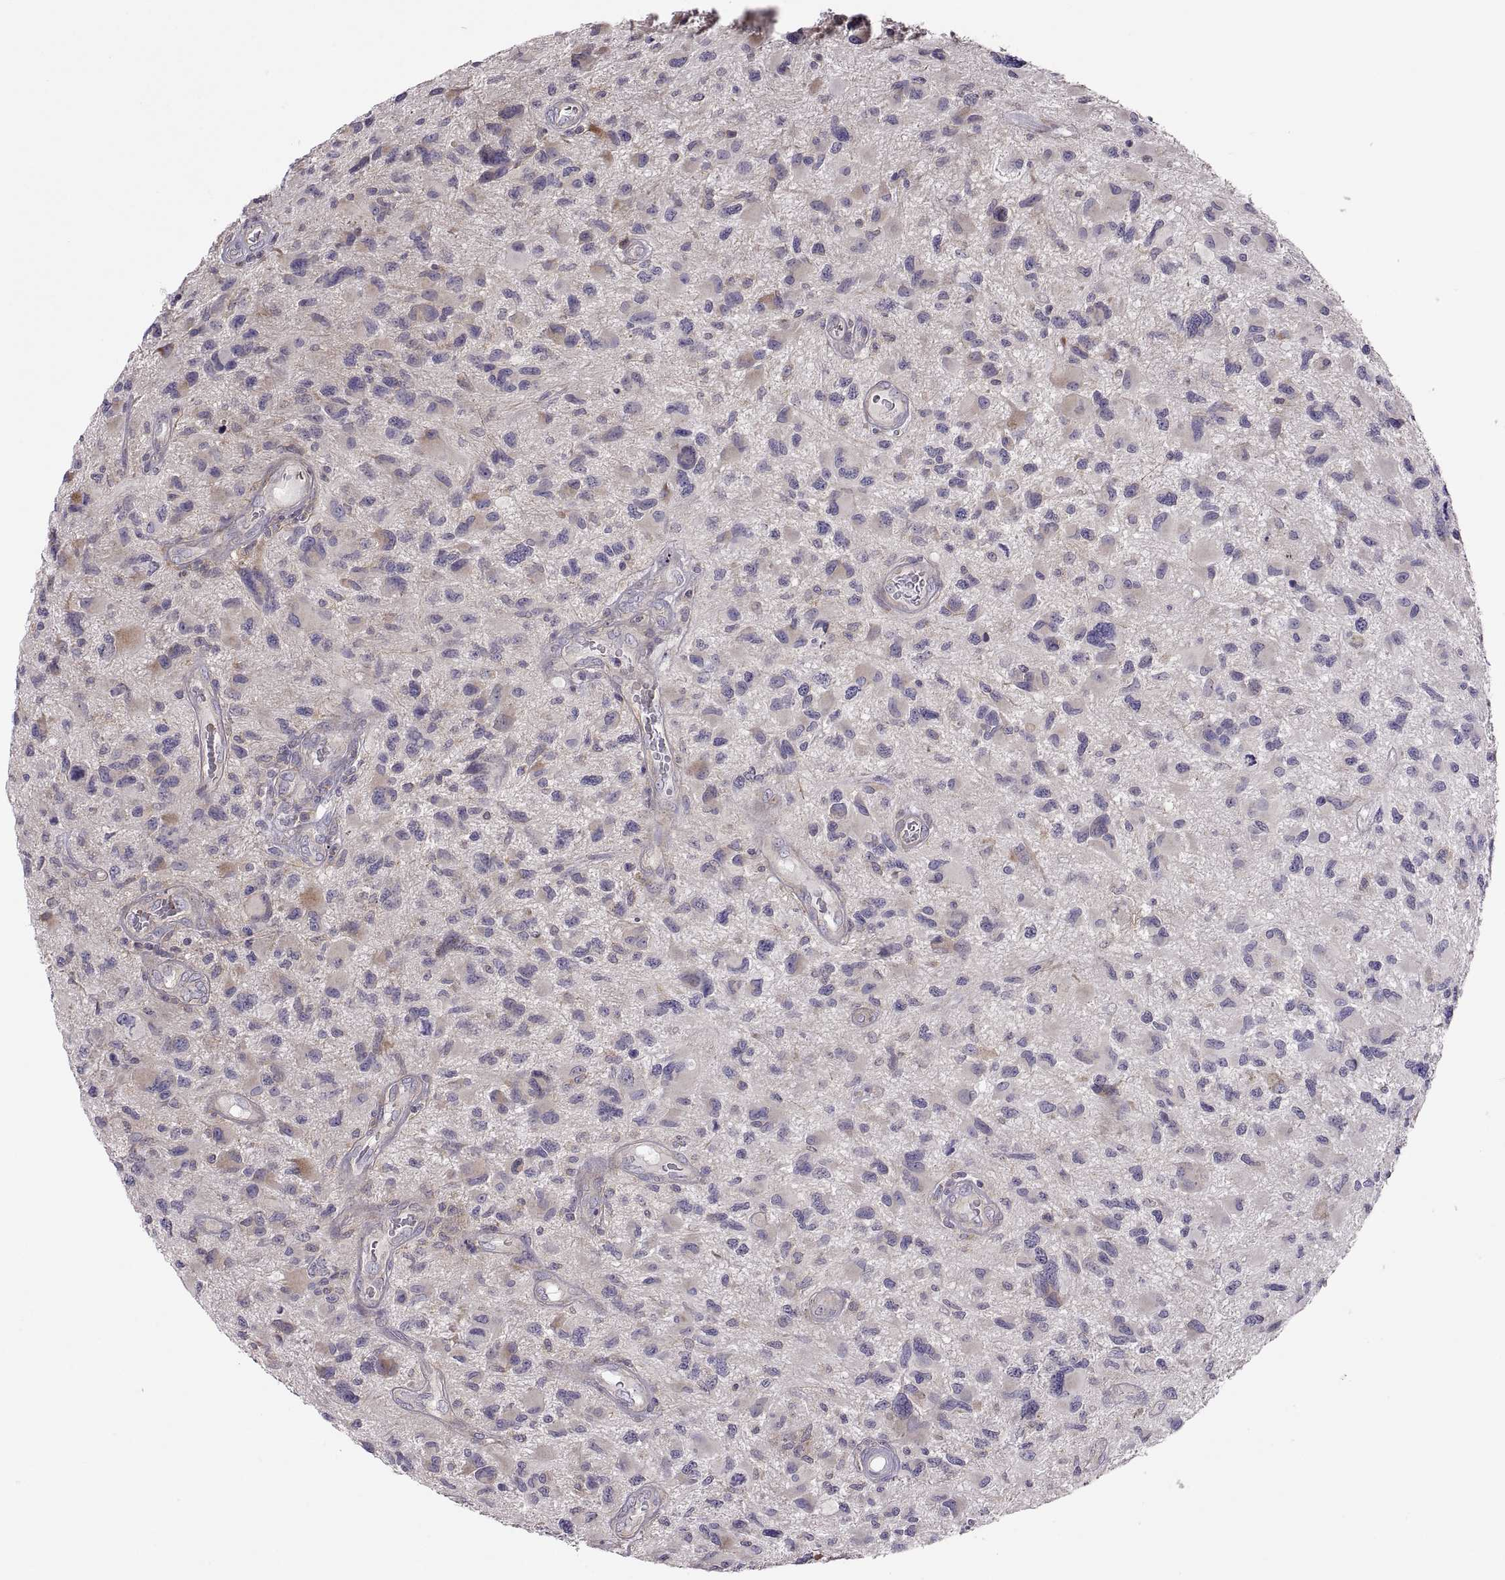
{"staining": {"intensity": "weak", "quantity": "<25%", "location": "cytoplasmic/membranous"}, "tissue": "glioma", "cell_type": "Tumor cells", "image_type": "cancer", "snomed": [{"axis": "morphology", "description": "Glioma, malignant, NOS"}, {"axis": "morphology", "description": "Glioma, malignant, High grade"}, {"axis": "topography", "description": "Brain"}], "caption": "Immunohistochemical staining of human glioma (malignant) exhibits no significant expression in tumor cells.", "gene": "SPATA32", "patient": {"sex": "female", "age": 71}}